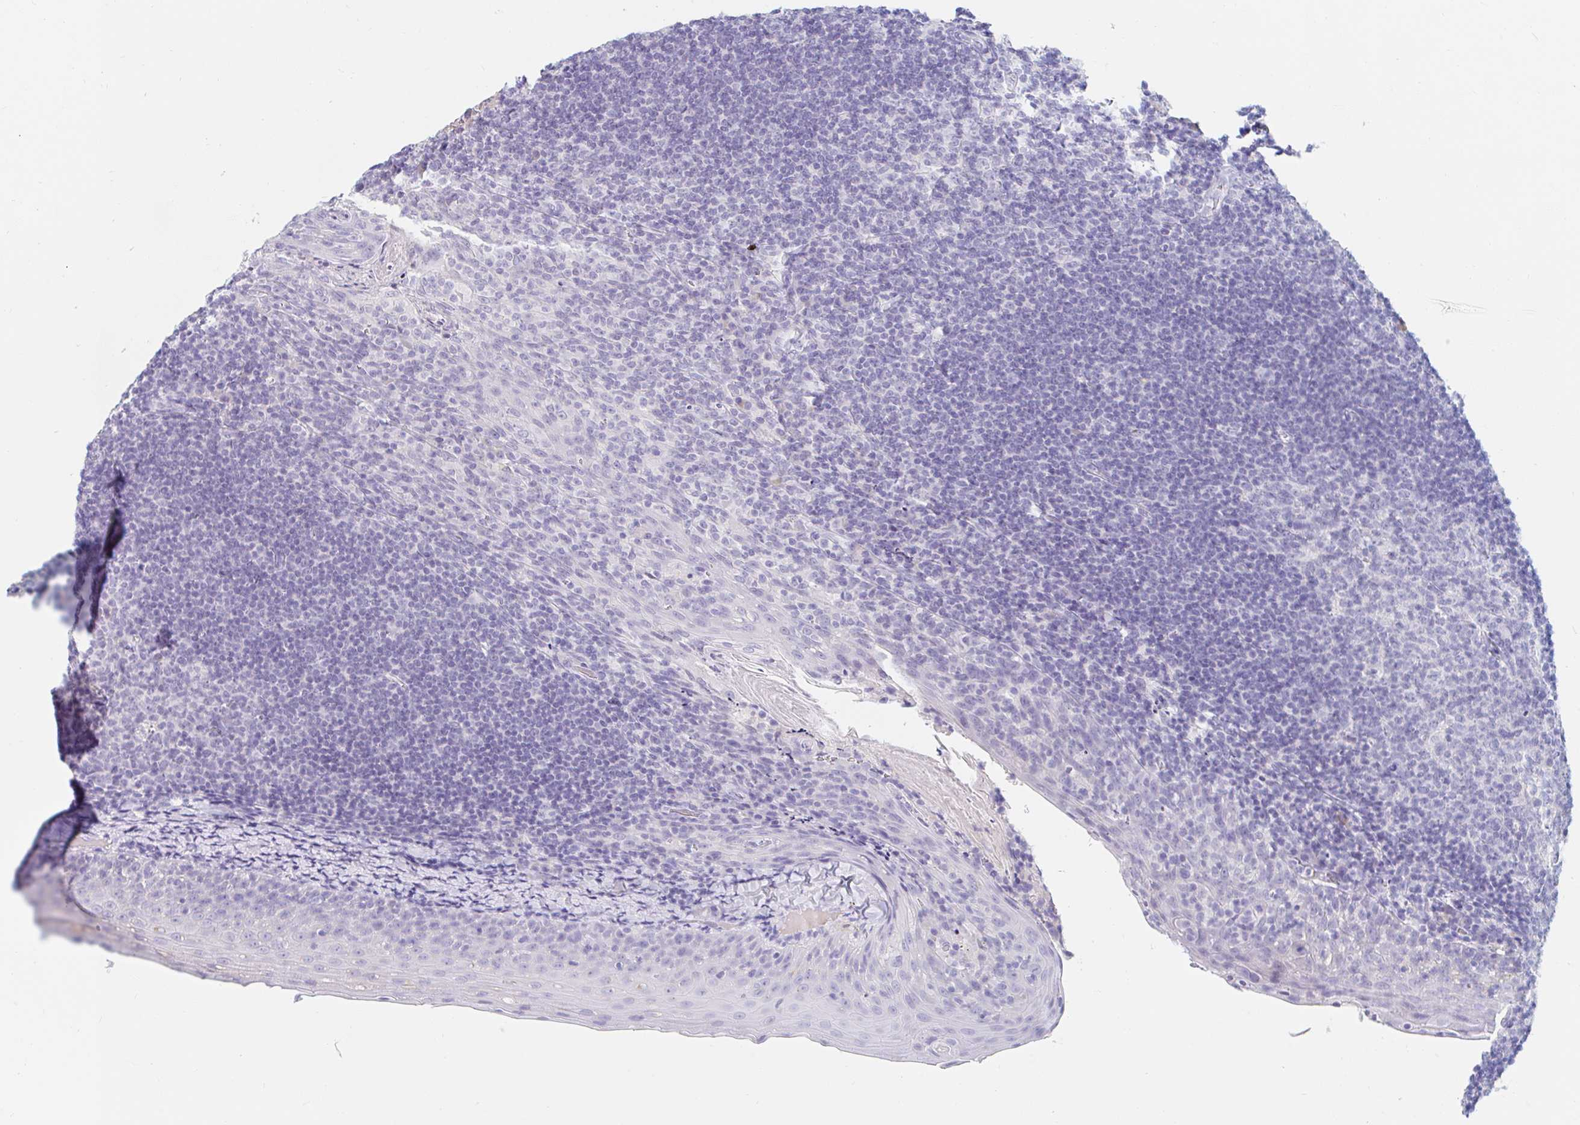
{"staining": {"intensity": "negative", "quantity": "none", "location": "none"}, "tissue": "tonsil", "cell_type": "Germinal center cells", "image_type": "normal", "snomed": [{"axis": "morphology", "description": "Normal tissue, NOS"}, {"axis": "topography", "description": "Tonsil"}], "caption": "Immunohistochemistry (IHC) image of unremarkable tonsil stained for a protein (brown), which exhibits no positivity in germinal center cells.", "gene": "TEX44", "patient": {"sex": "female", "age": 10}}